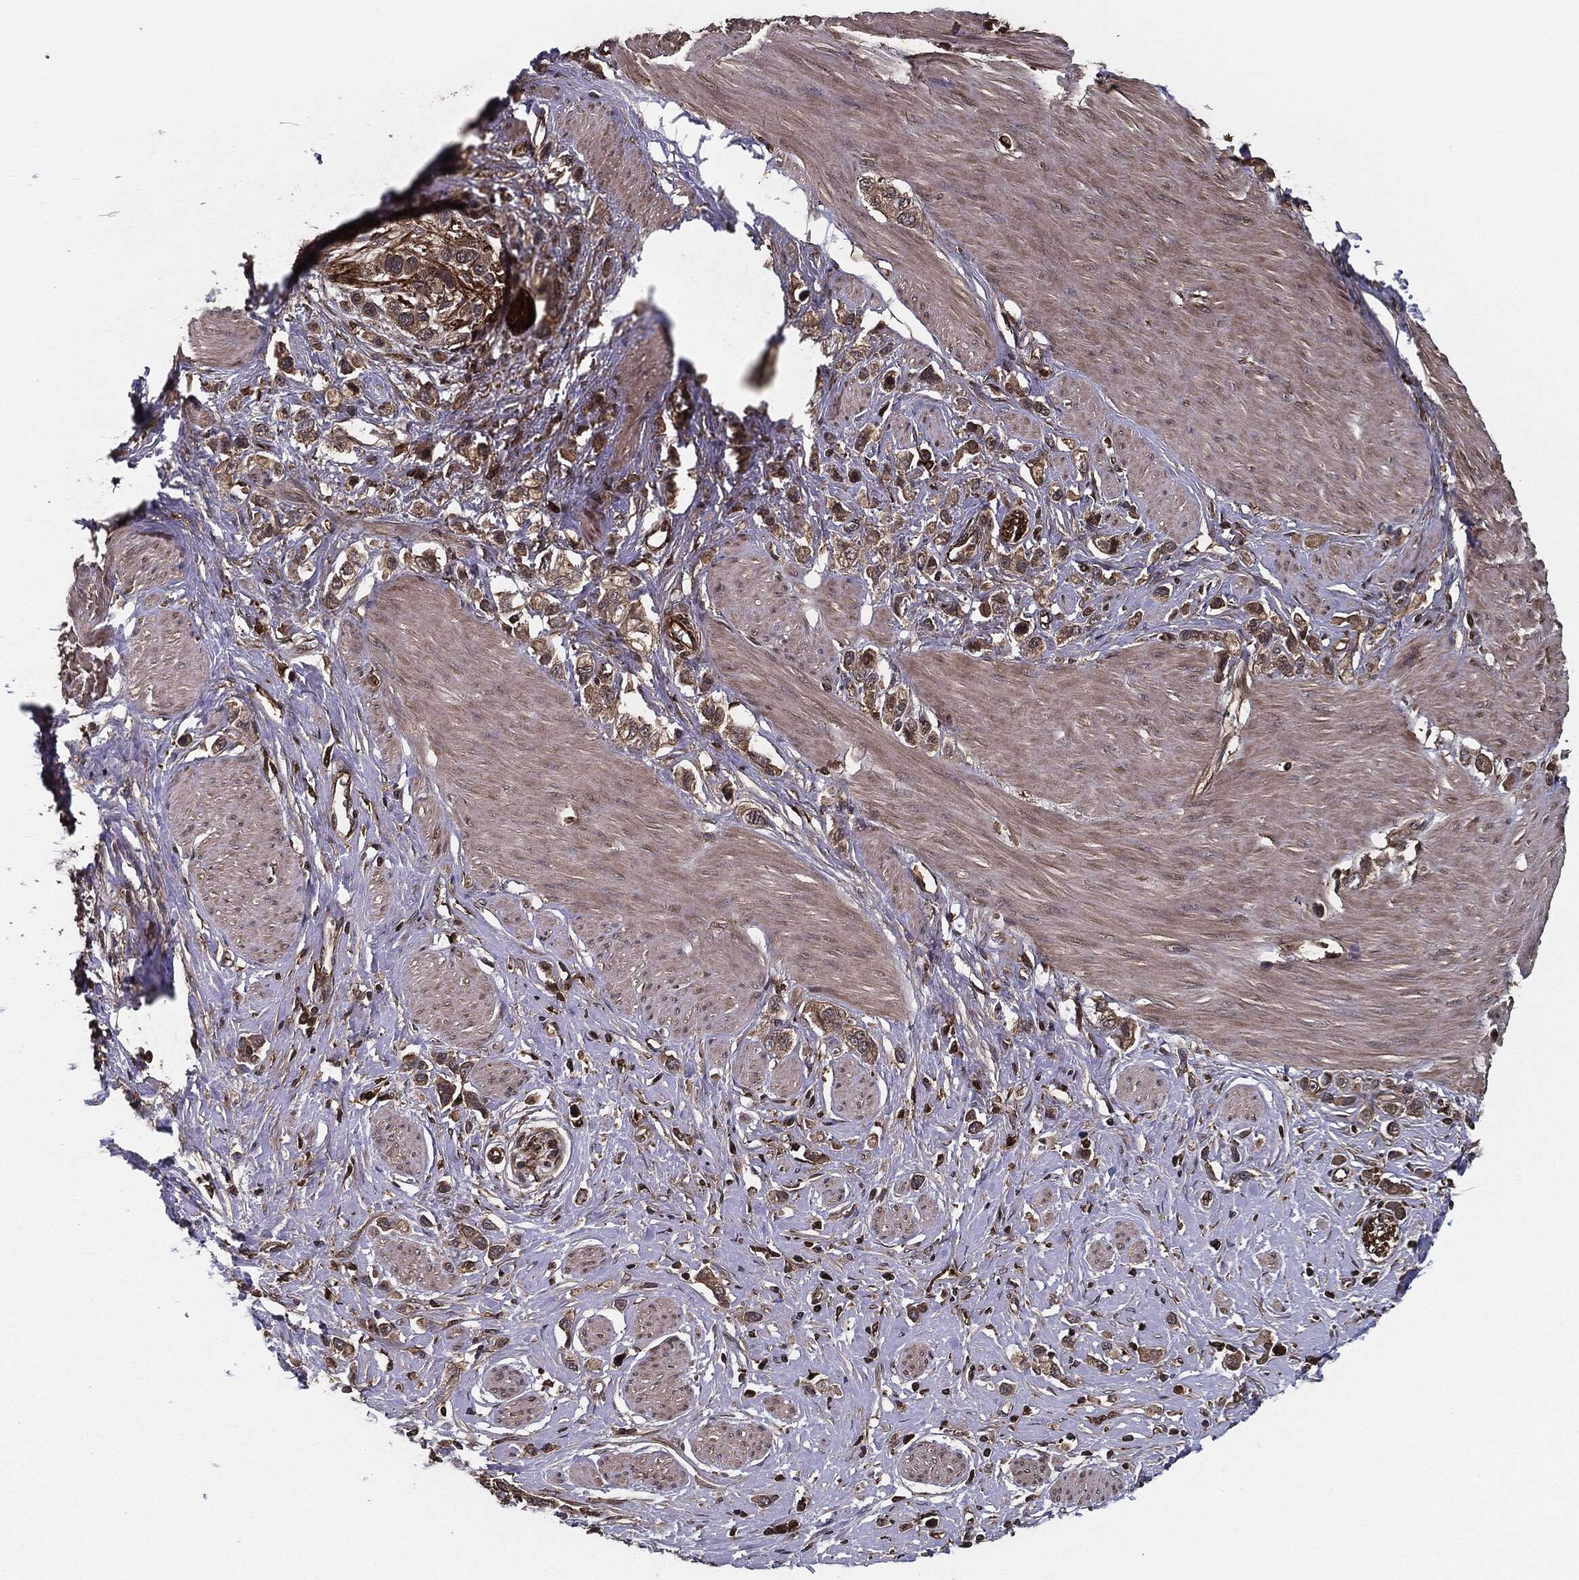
{"staining": {"intensity": "moderate", "quantity": ">75%", "location": "cytoplasmic/membranous"}, "tissue": "stomach cancer", "cell_type": "Tumor cells", "image_type": "cancer", "snomed": [{"axis": "morphology", "description": "Normal tissue, NOS"}, {"axis": "morphology", "description": "Adenocarcinoma, NOS"}, {"axis": "morphology", "description": "Adenocarcinoma, High grade"}, {"axis": "topography", "description": "Stomach, upper"}, {"axis": "topography", "description": "Stomach"}], "caption": "Stomach cancer (adenocarcinoma) stained with a protein marker shows moderate staining in tumor cells.", "gene": "RAP1GDS1", "patient": {"sex": "female", "age": 65}}